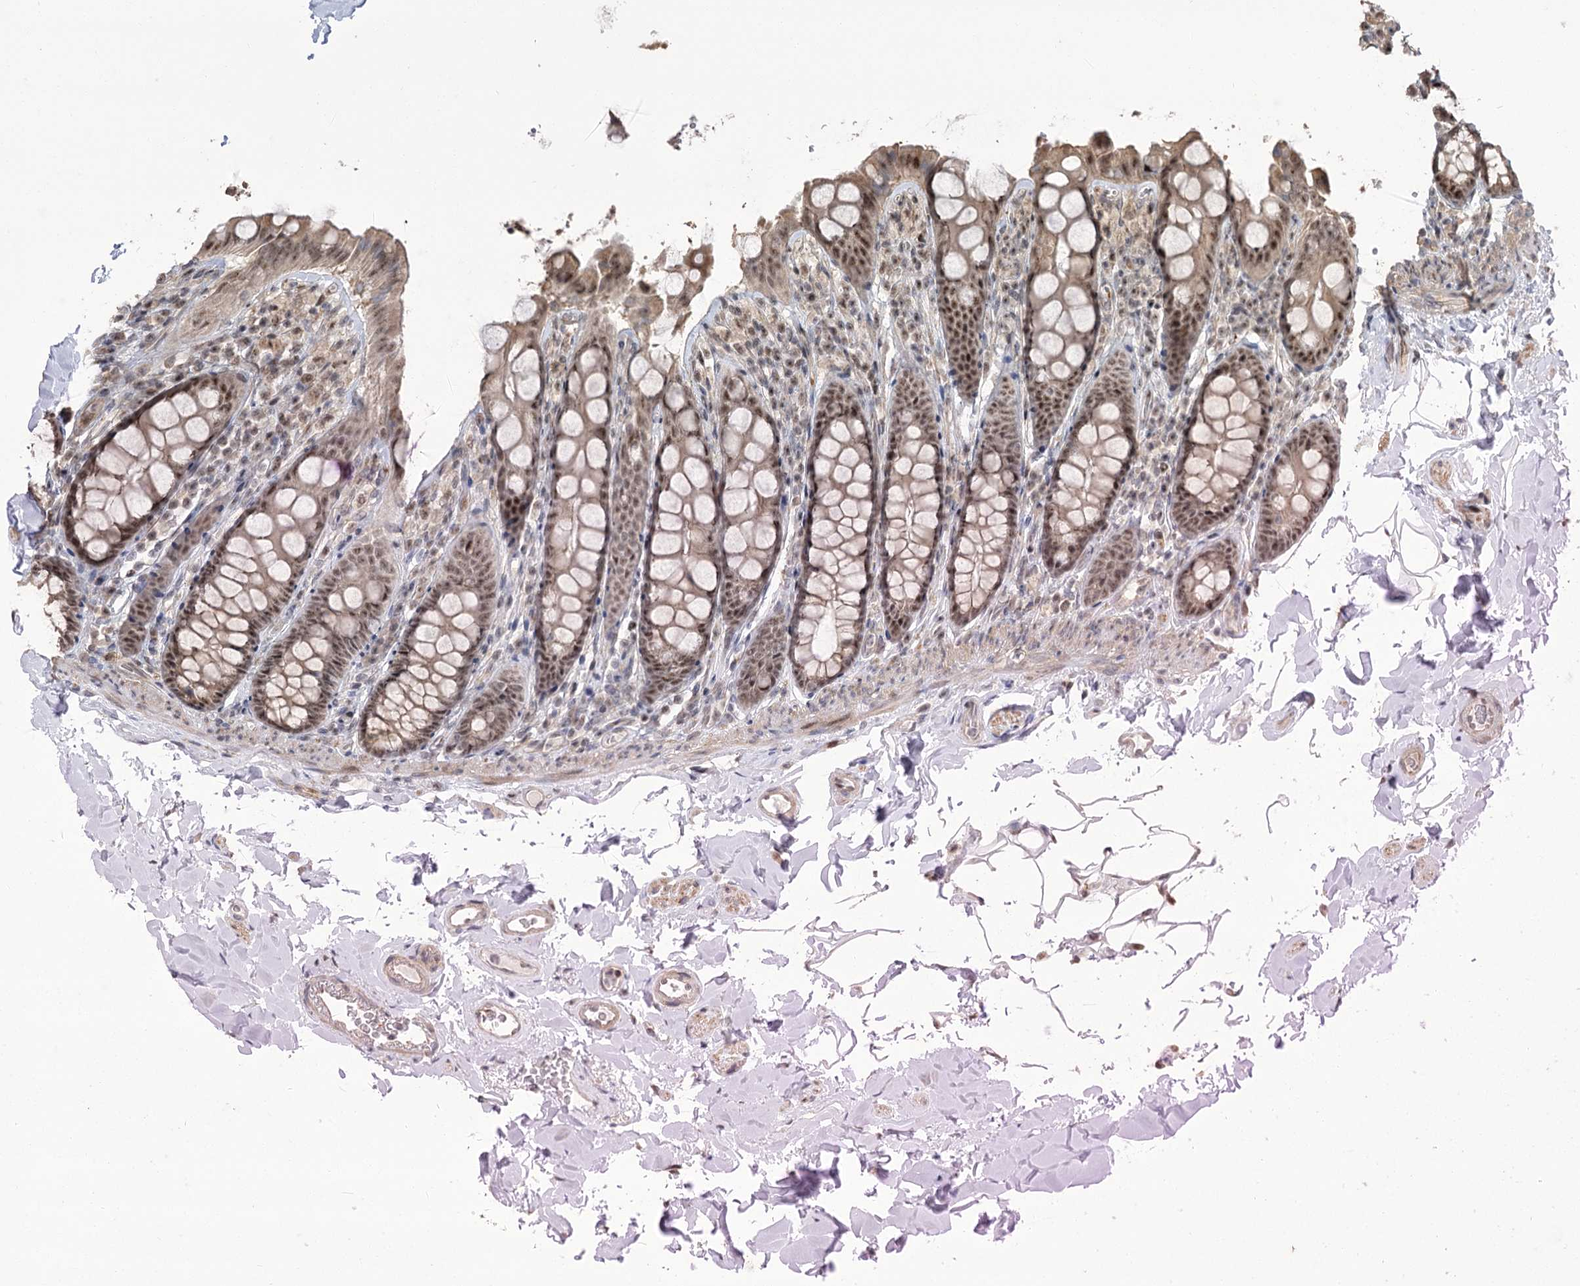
{"staining": {"intensity": "weak", "quantity": ">75%", "location": "cytoplasmic/membranous"}, "tissue": "colon", "cell_type": "Endothelial cells", "image_type": "normal", "snomed": [{"axis": "morphology", "description": "Normal tissue, NOS"}, {"axis": "topography", "description": "Colon"}, {"axis": "topography", "description": "Peripheral nerve tissue"}], "caption": "Protein staining by immunohistochemistry reveals weak cytoplasmic/membranous staining in about >75% of endothelial cells in normal colon.", "gene": "WBP1L", "patient": {"sex": "female", "age": 61}}